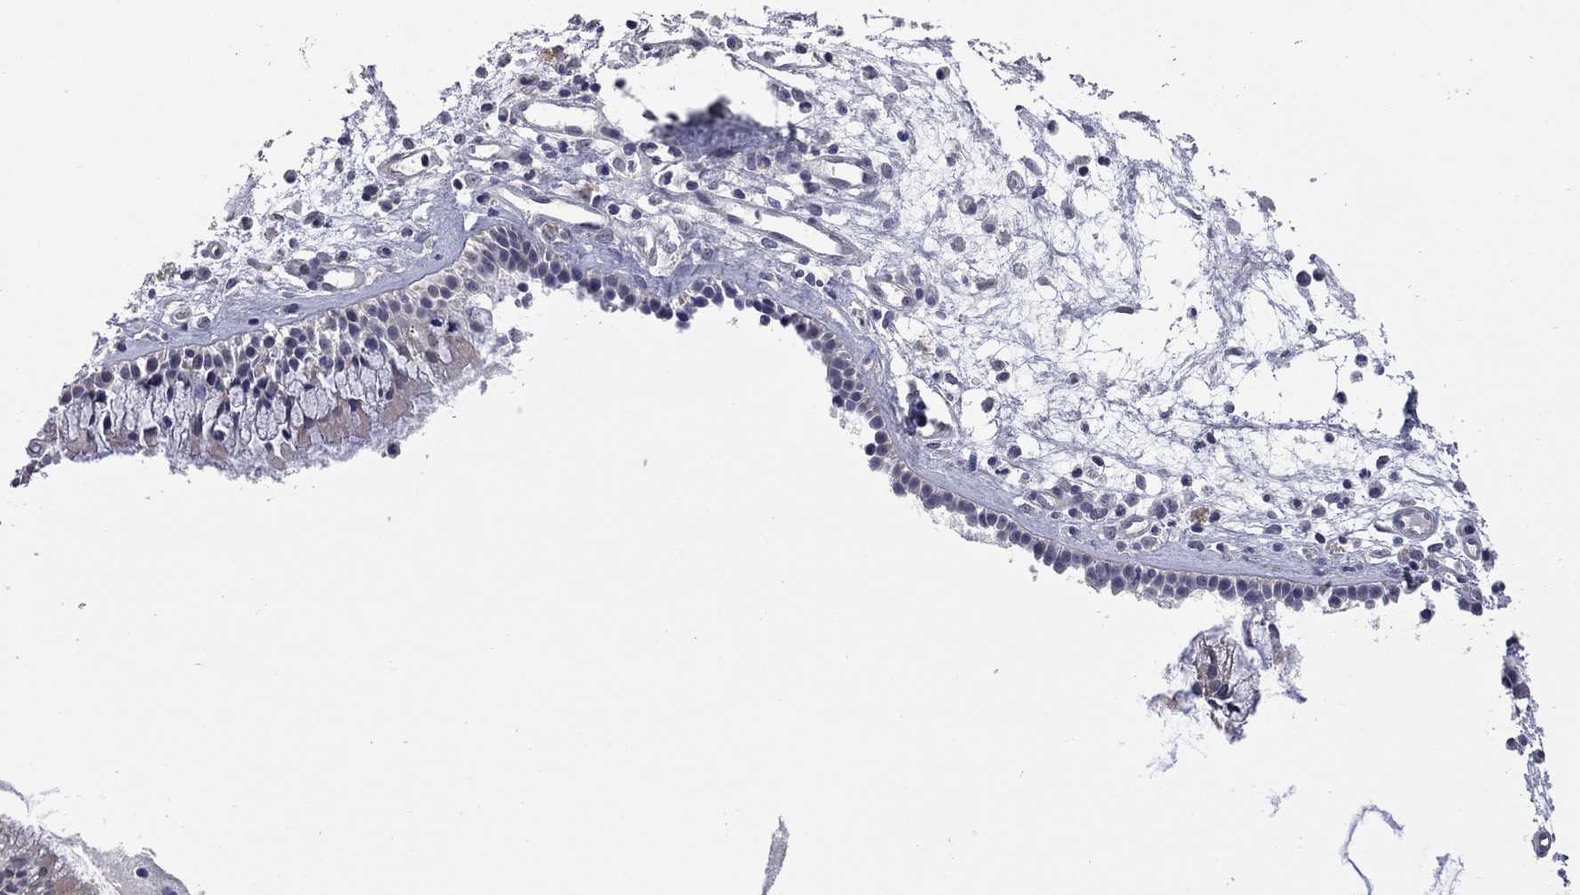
{"staining": {"intensity": "moderate", "quantity": "<25%", "location": "cytoplasmic/membranous"}, "tissue": "nasopharynx", "cell_type": "Respiratory epithelial cells", "image_type": "normal", "snomed": [{"axis": "morphology", "description": "Normal tissue, NOS"}, {"axis": "topography", "description": "Nasopharynx"}], "caption": "Protein staining shows moderate cytoplasmic/membranous staining in approximately <25% of respiratory epithelial cells in unremarkable nasopharynx. (Stains: DAB (3,3'-diaminobenzidine) in brown, nuclei in blue, Microscopy: brightfield microscopy at high magnification).", "gene": "FABP12", "patient": {"sex": "female", "age": 47}}